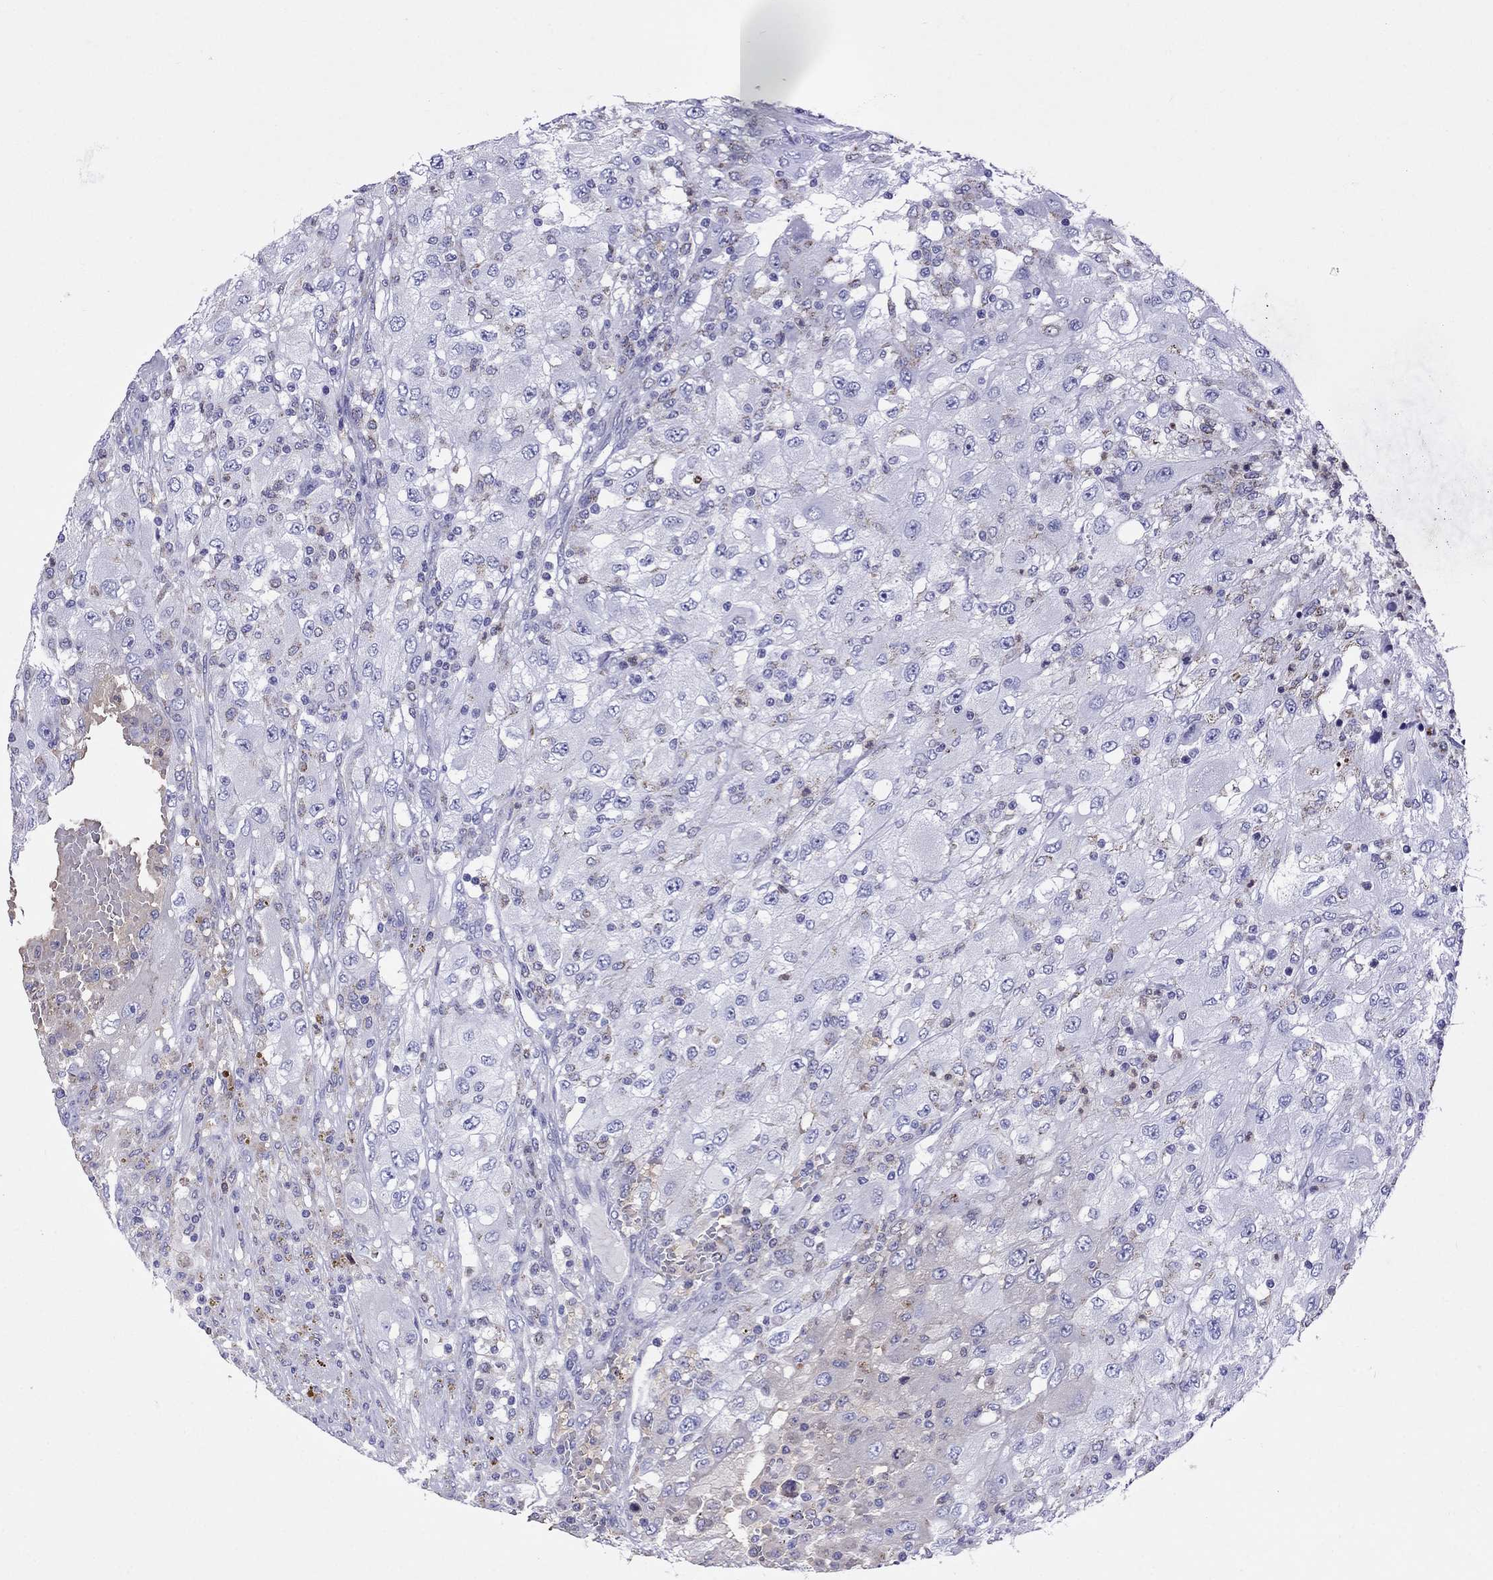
{"staining": {"intensity": "weak", "quantity": "<25%", "location": "cytoplasmic/membranous"}, "tissue": "renal cancer", "cell_type": "Tumor cells", "image_type": "cancer", "snomed": [{"axis": "morphology", "description": "Adenocarcinoma, NOS"}, {"axis": "topography", "description": "Kidney"}], "caption": "The photomicrograph exhibits no staining of tumor cells in renal cancer. (DAB immunohistochemistry, high magnification).", "gene": "SCG2", "patient": {"sex": "female", "age": 67}}